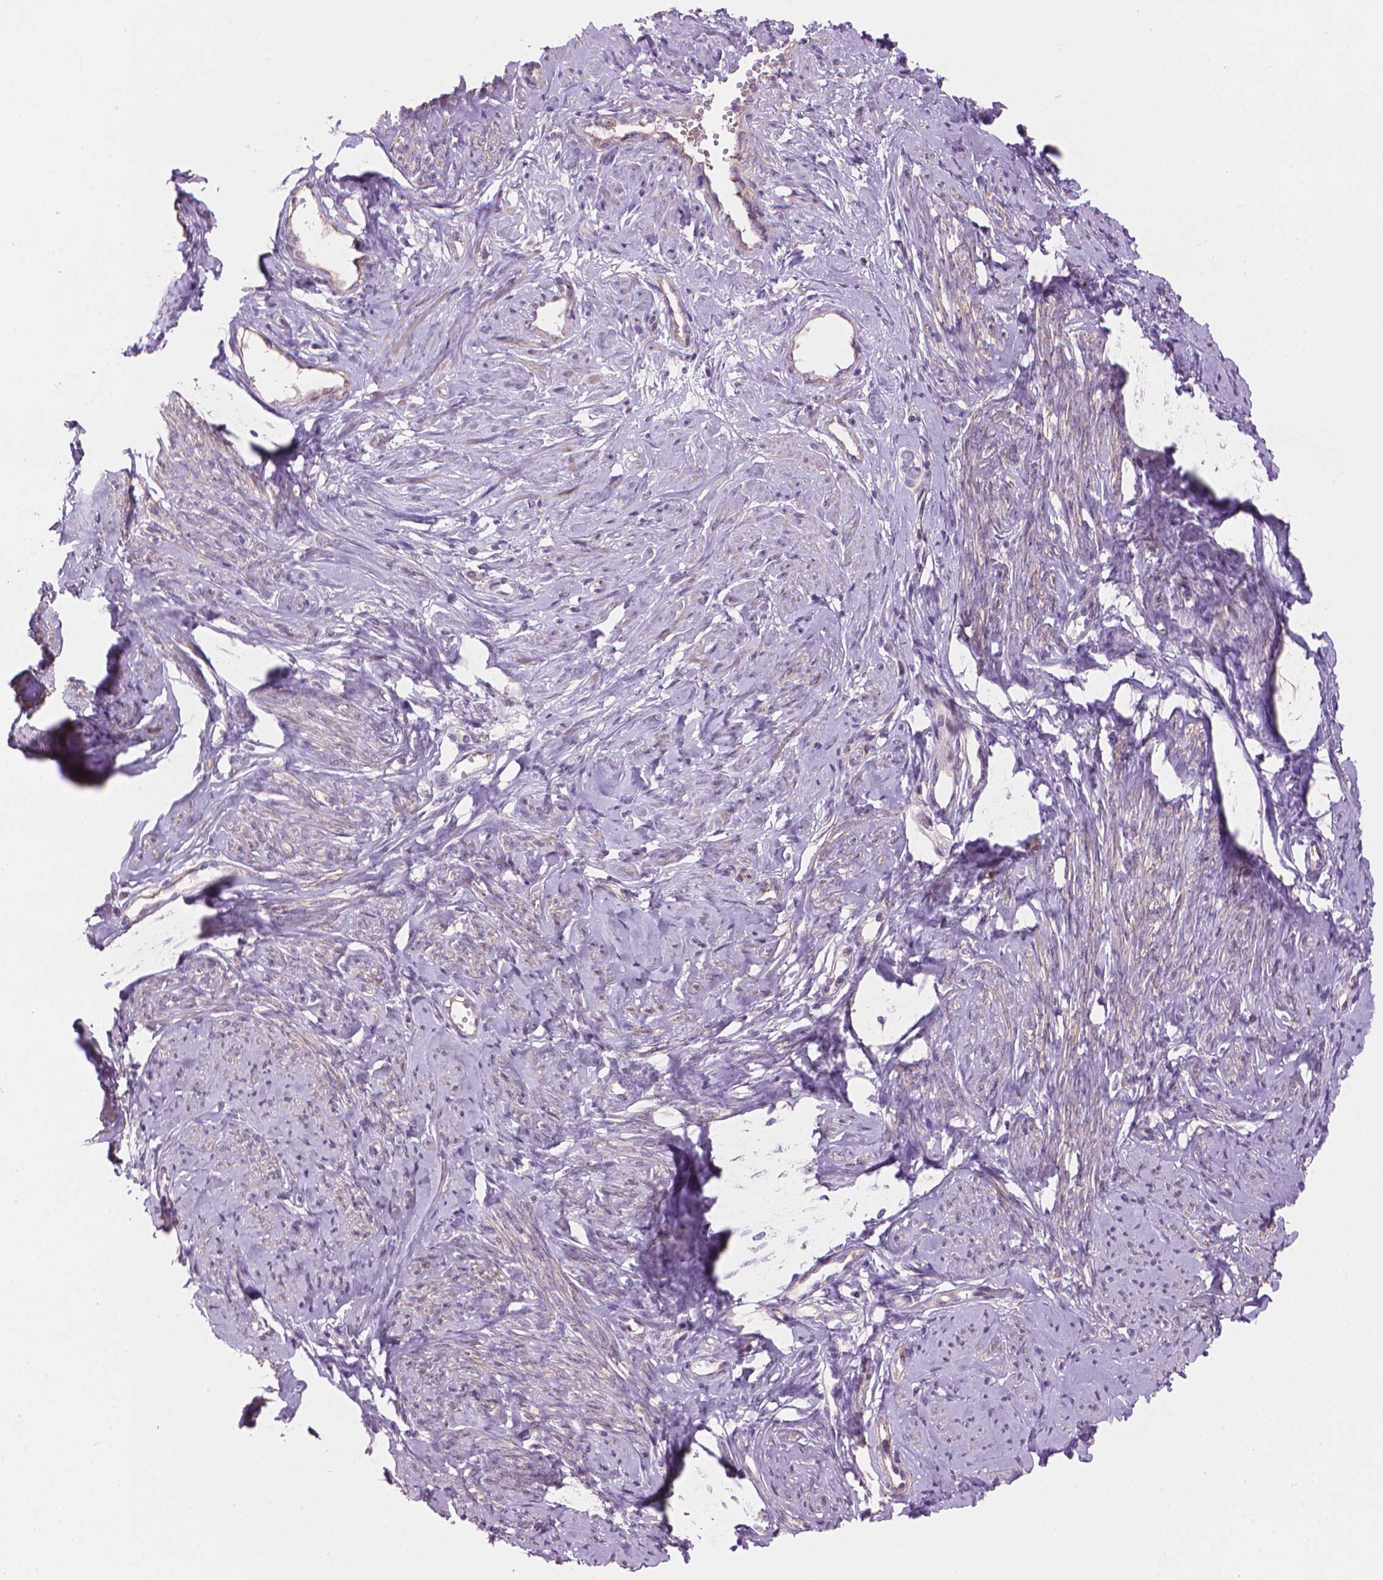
{"staining": {"intensity": "weak", "quantity": "25%-75%", "location": "cytoplasmic/membranous"}, "tissue": "smooth muscle", "cell_type": "Smooth muscle cells", "image_type": "normal", "snomed": [{"axis": "morphology", "description": "Normal tissue, NOS"}, {"axis": "topography", "description": "Smooth muscle"}], "caption": "DAB (3,3'-diaminobenzidine) immunohistochemical staining of benign smooth muscle demonstrates weak cytoplasmic/membranous protein positivity in about 25%-75% of smooth muscle cells.", "gene": "AMMECR1L", "patient": {"sex": "female", "age": 48}}